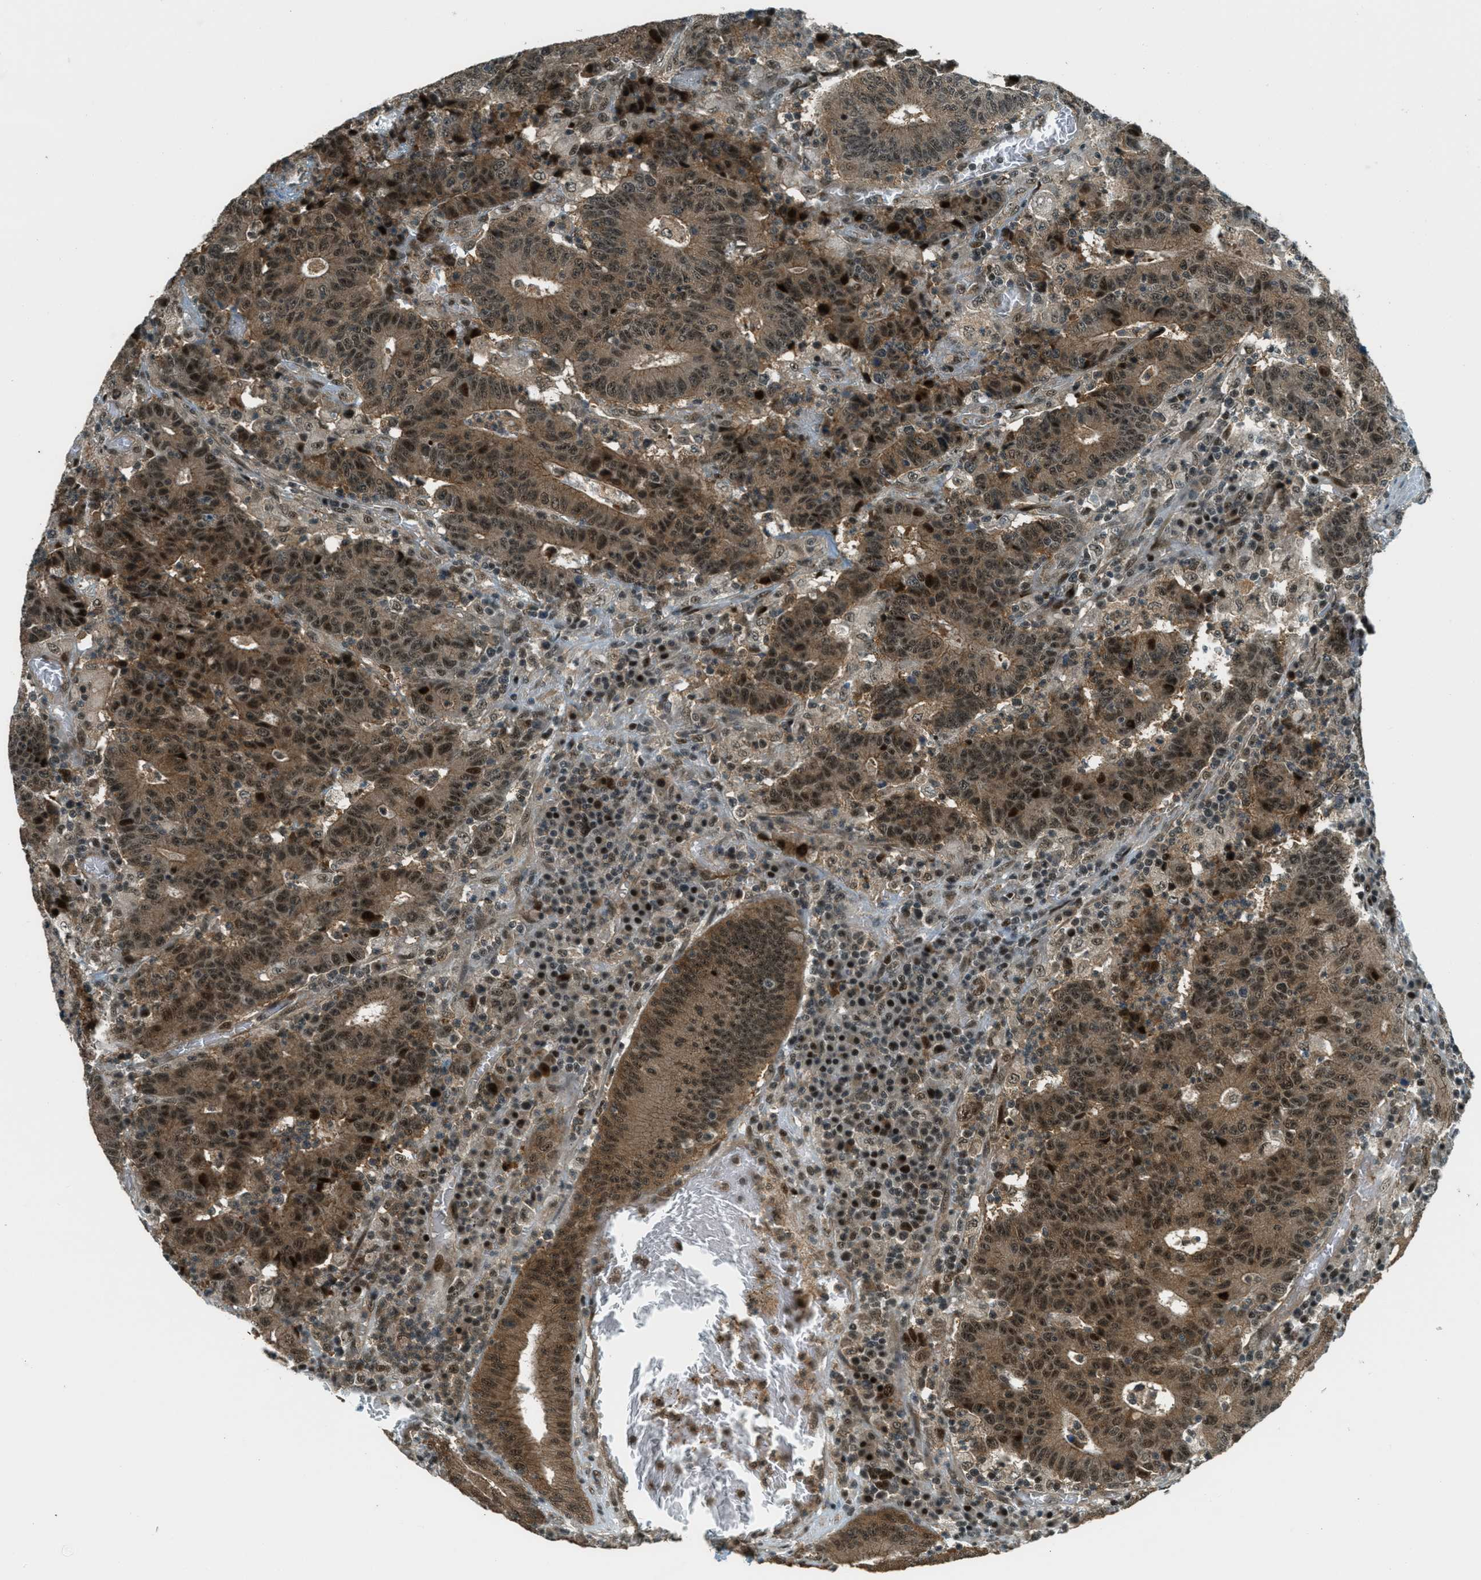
{"staining": {"intensity": "moderate", "quantity": ">75%", "location": "cytoplasmic/membranous,nuclear"}, "tissue": "colorectal cancer", "cell_type": "Tumor cells", "image_type": "cancer", "snomed": [{"axis": "morphology", "description": "Normal tissue, NOS"}, {"axis": "morphology", "description": "Adenocarcinoma, NOS"}, {"axis": "topography", "description": "Colon"}], "caption": "Tumor cells reveal medium levels of moderate cytoplasmic/membranous and nuclear expression in about >75% of cells in adenocarcinoma (colorectal).", "gene": "FOXM1", "patient": {"sex": "female", "age": 75}}